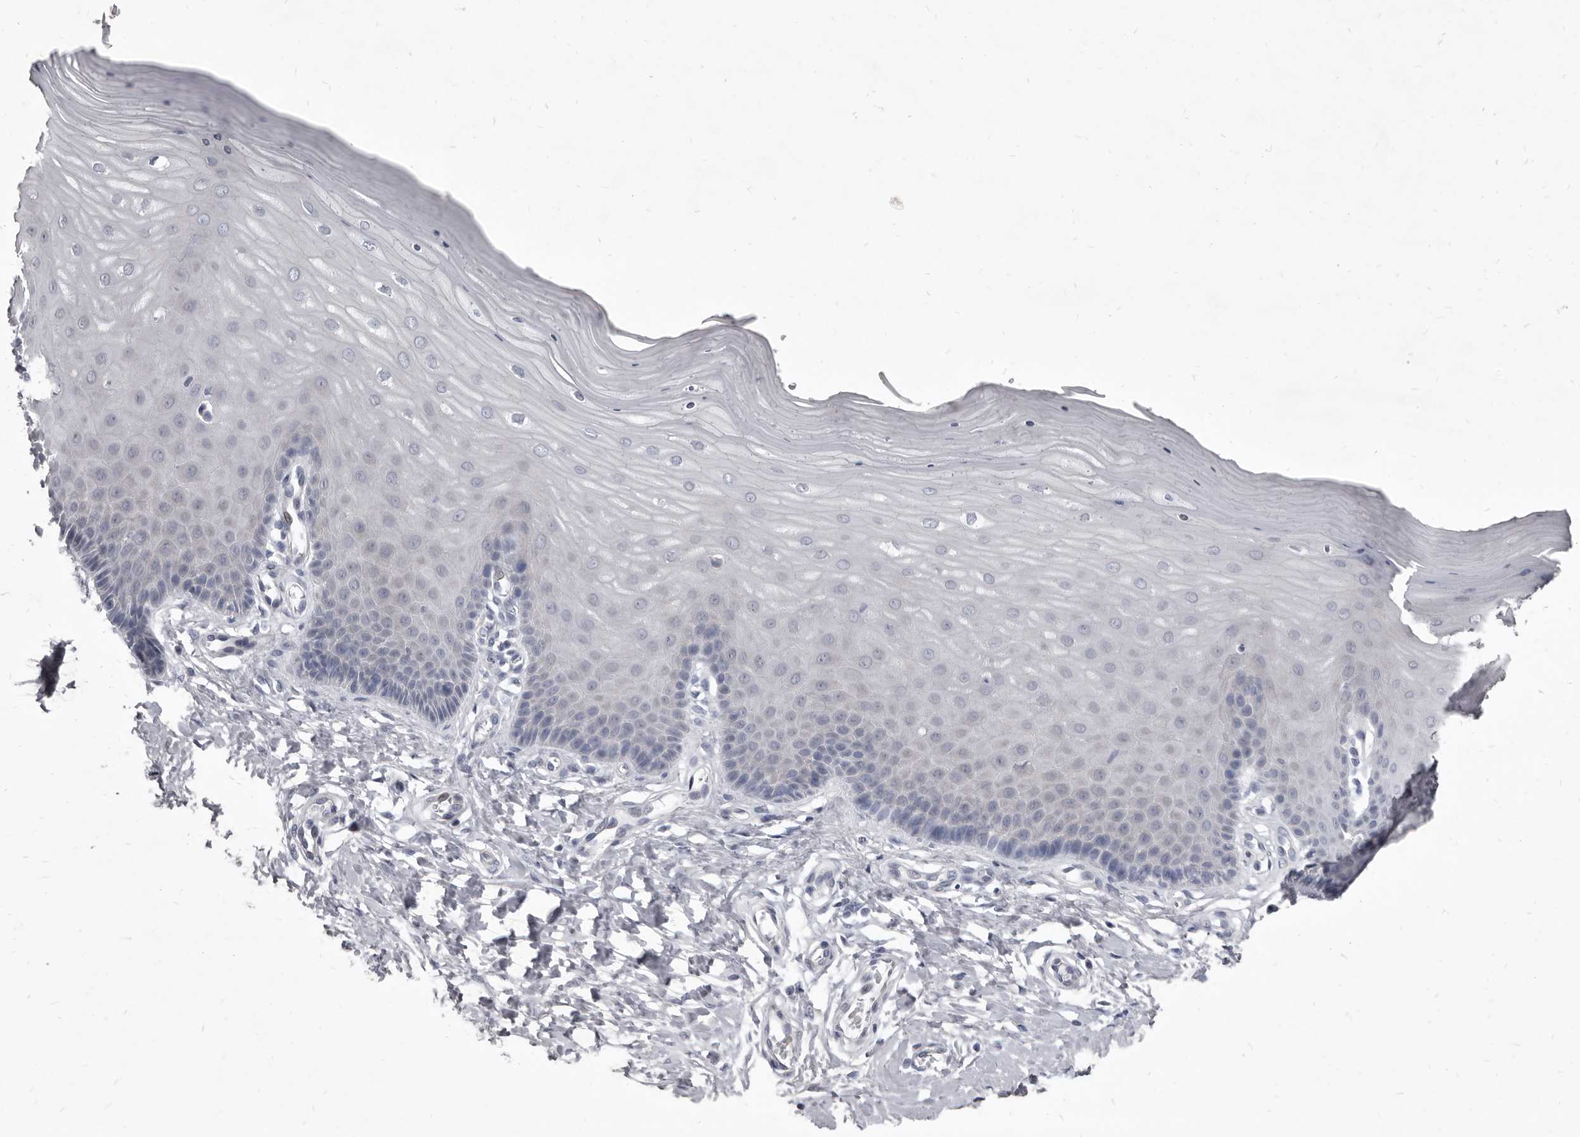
{"staining": {"intensity": "weak", "quantity": "<25%", "location": "cytoplasmic/membranous"}, "tissue": "cervix", "cell_type": "Glandular cells", "image_type": "normal", "snomed": [{"axis": "morphology", "description": "Normal tissue, NOS"}, {"axis": "topography", "description": "Cervix"}], "caption": "Cervix stained for a protein using immunohistochemistry (IHC) displays no staining glandular cells.", "gene": "GSK3B", "patient": {"sex": "female", "age": 55}}